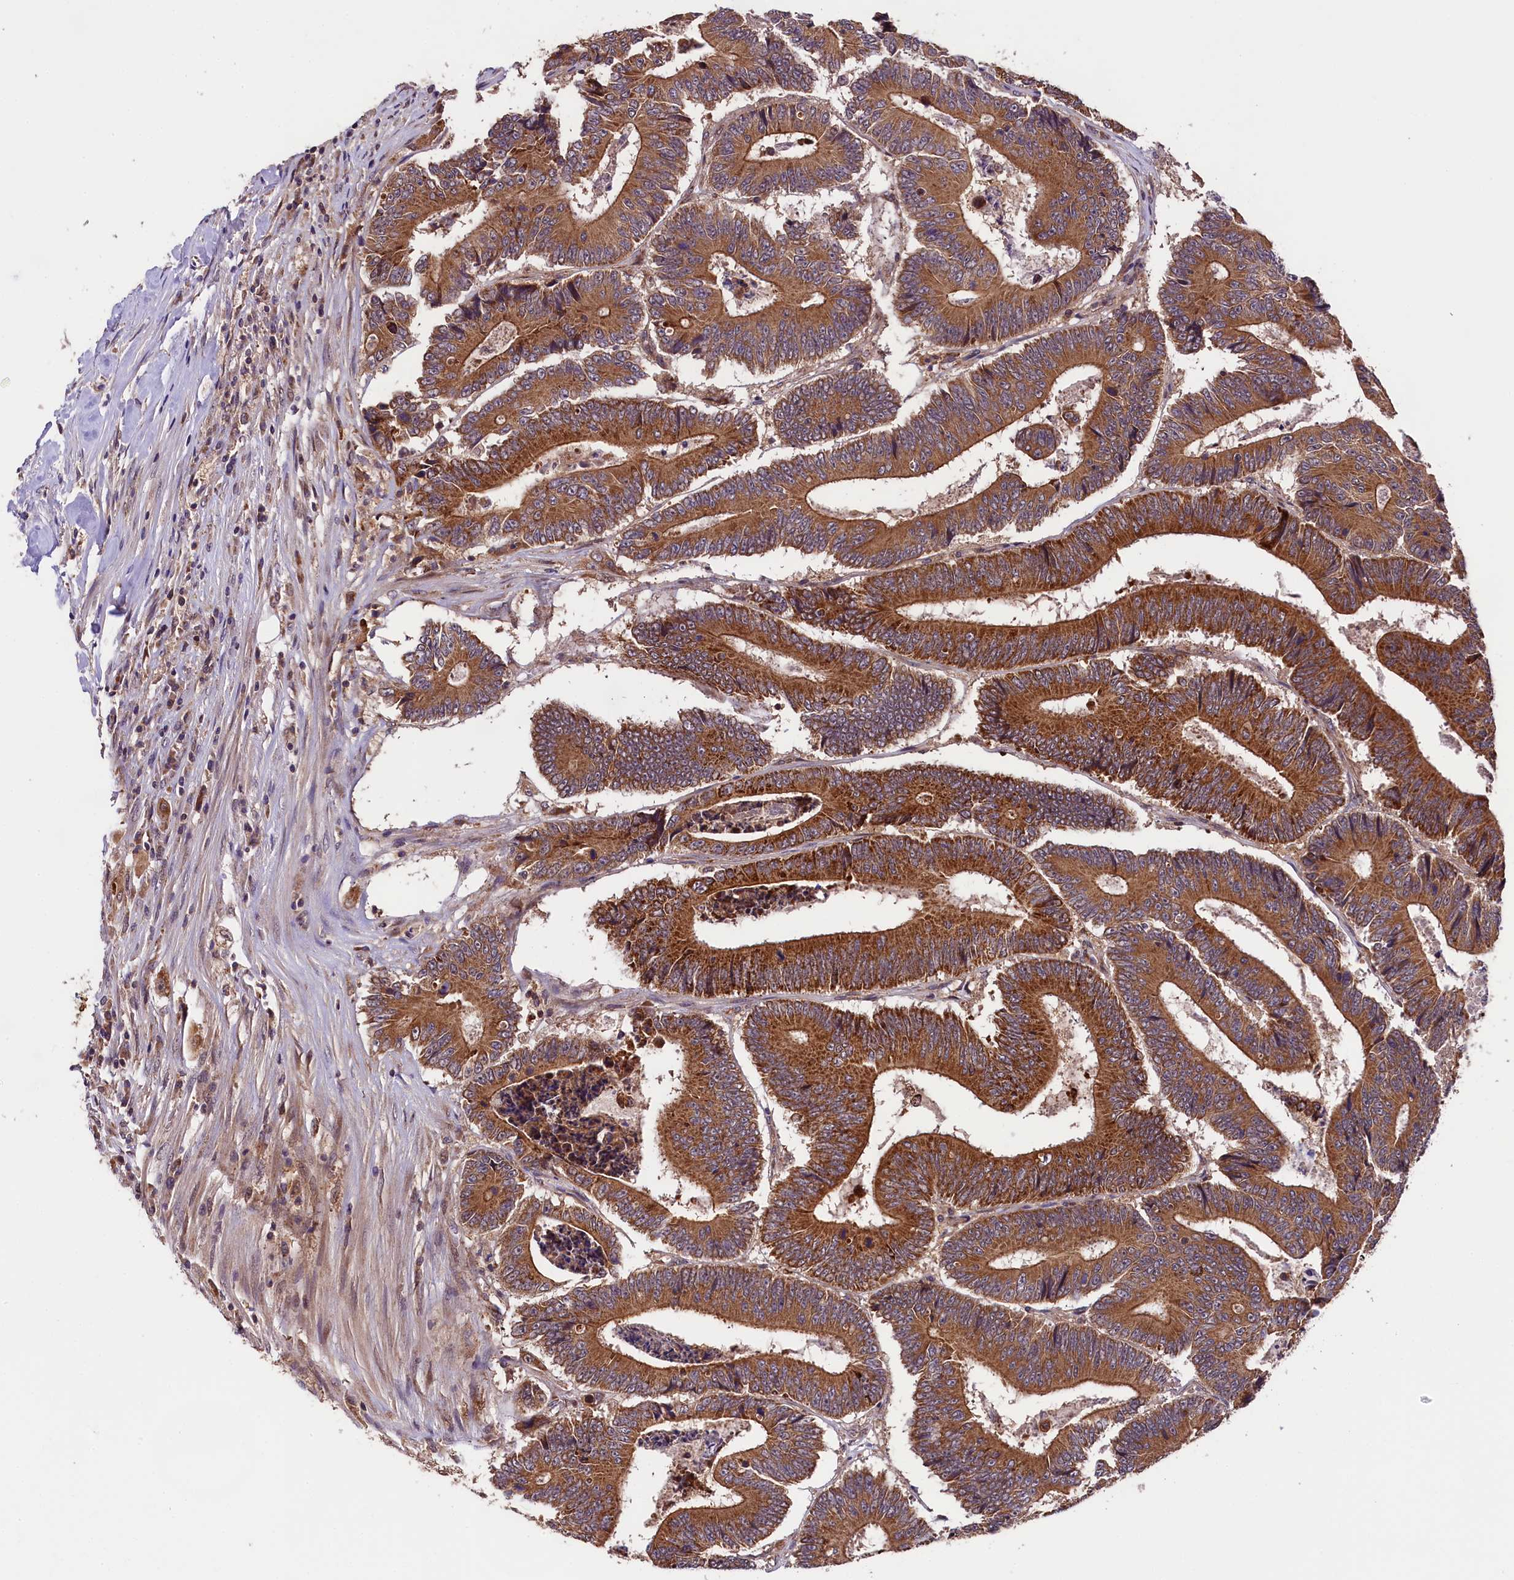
{"staining": {"intensity": "moderate", "quantity": ">75%", "location": "cytoplasmic/membranous"}, "tissue": "colorectal cancer", "cell_type": "Tumor cells", "image_type": "cancer", "snomed": [{"axis": "morphology", "description": "Adenocarcinoma, NOS"}, {"axis": "topography", "description": "Colon"}], "caption": "Tumor cells exhibit moderate cytoplasmic/membranous positivity in about >75% of cells in colorectal adenocarcinoma.", "gene": "DOHH", "patient": {"sex": "male", "age": 83}}